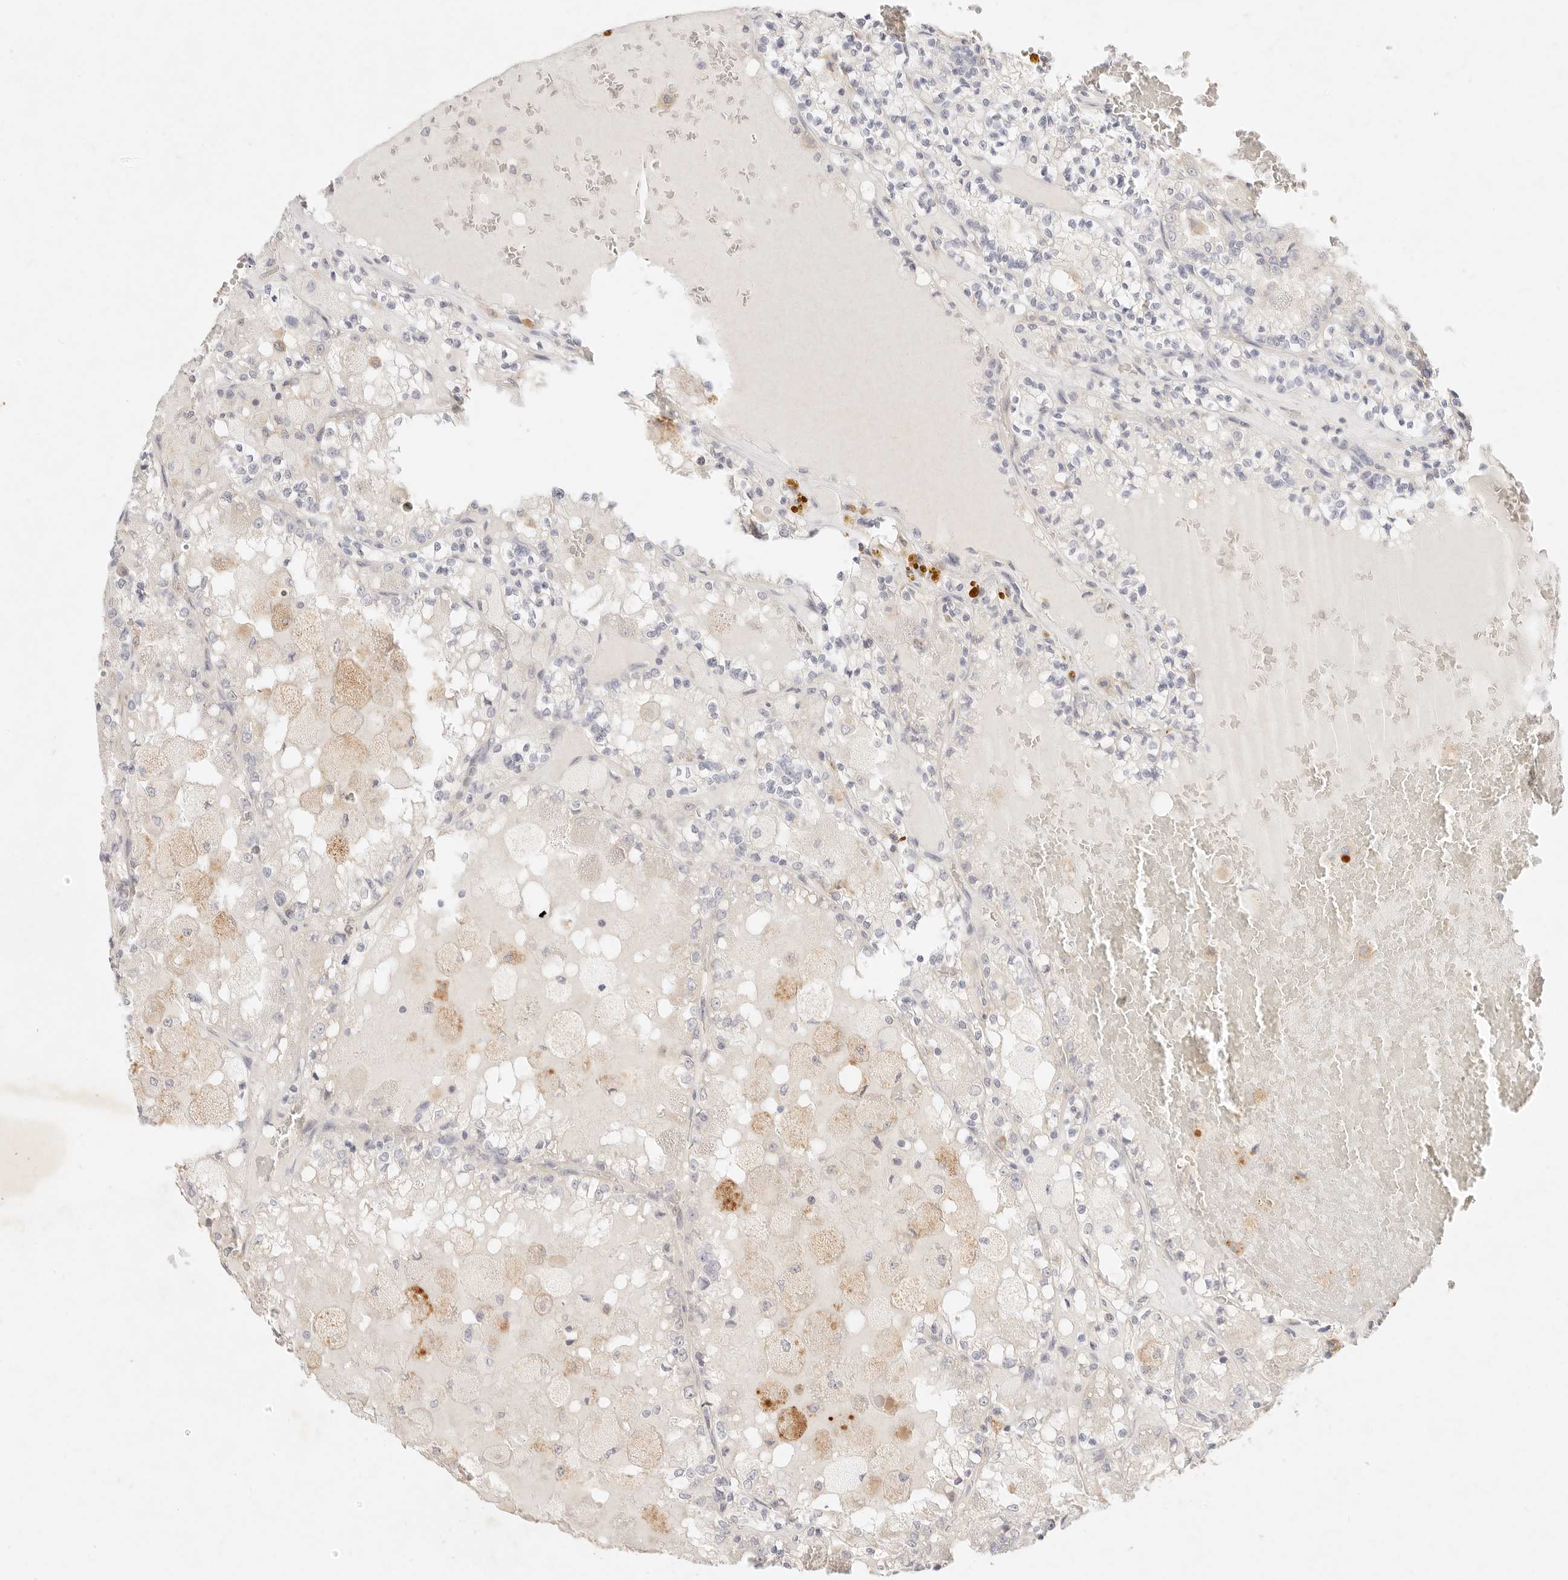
{"staining": {"intensity": "negative", "quantity": "none", "location": "none"}, "tissue": "renal cancer", "cell_type": "Tumor cells", "image_type": "cancer", "snomed": [{"axis": "morphology", "description": "Adenocarcinoma, NOS"}, {"axis": "topography", "description": "Kidney"}], "caption": "Adenocarcinoma (renal) was stained to show a protein in brown. There is no significant positivity in tumor cells.", "gene": "GPR84", "patient": {"sex": "female", "age": 56}}